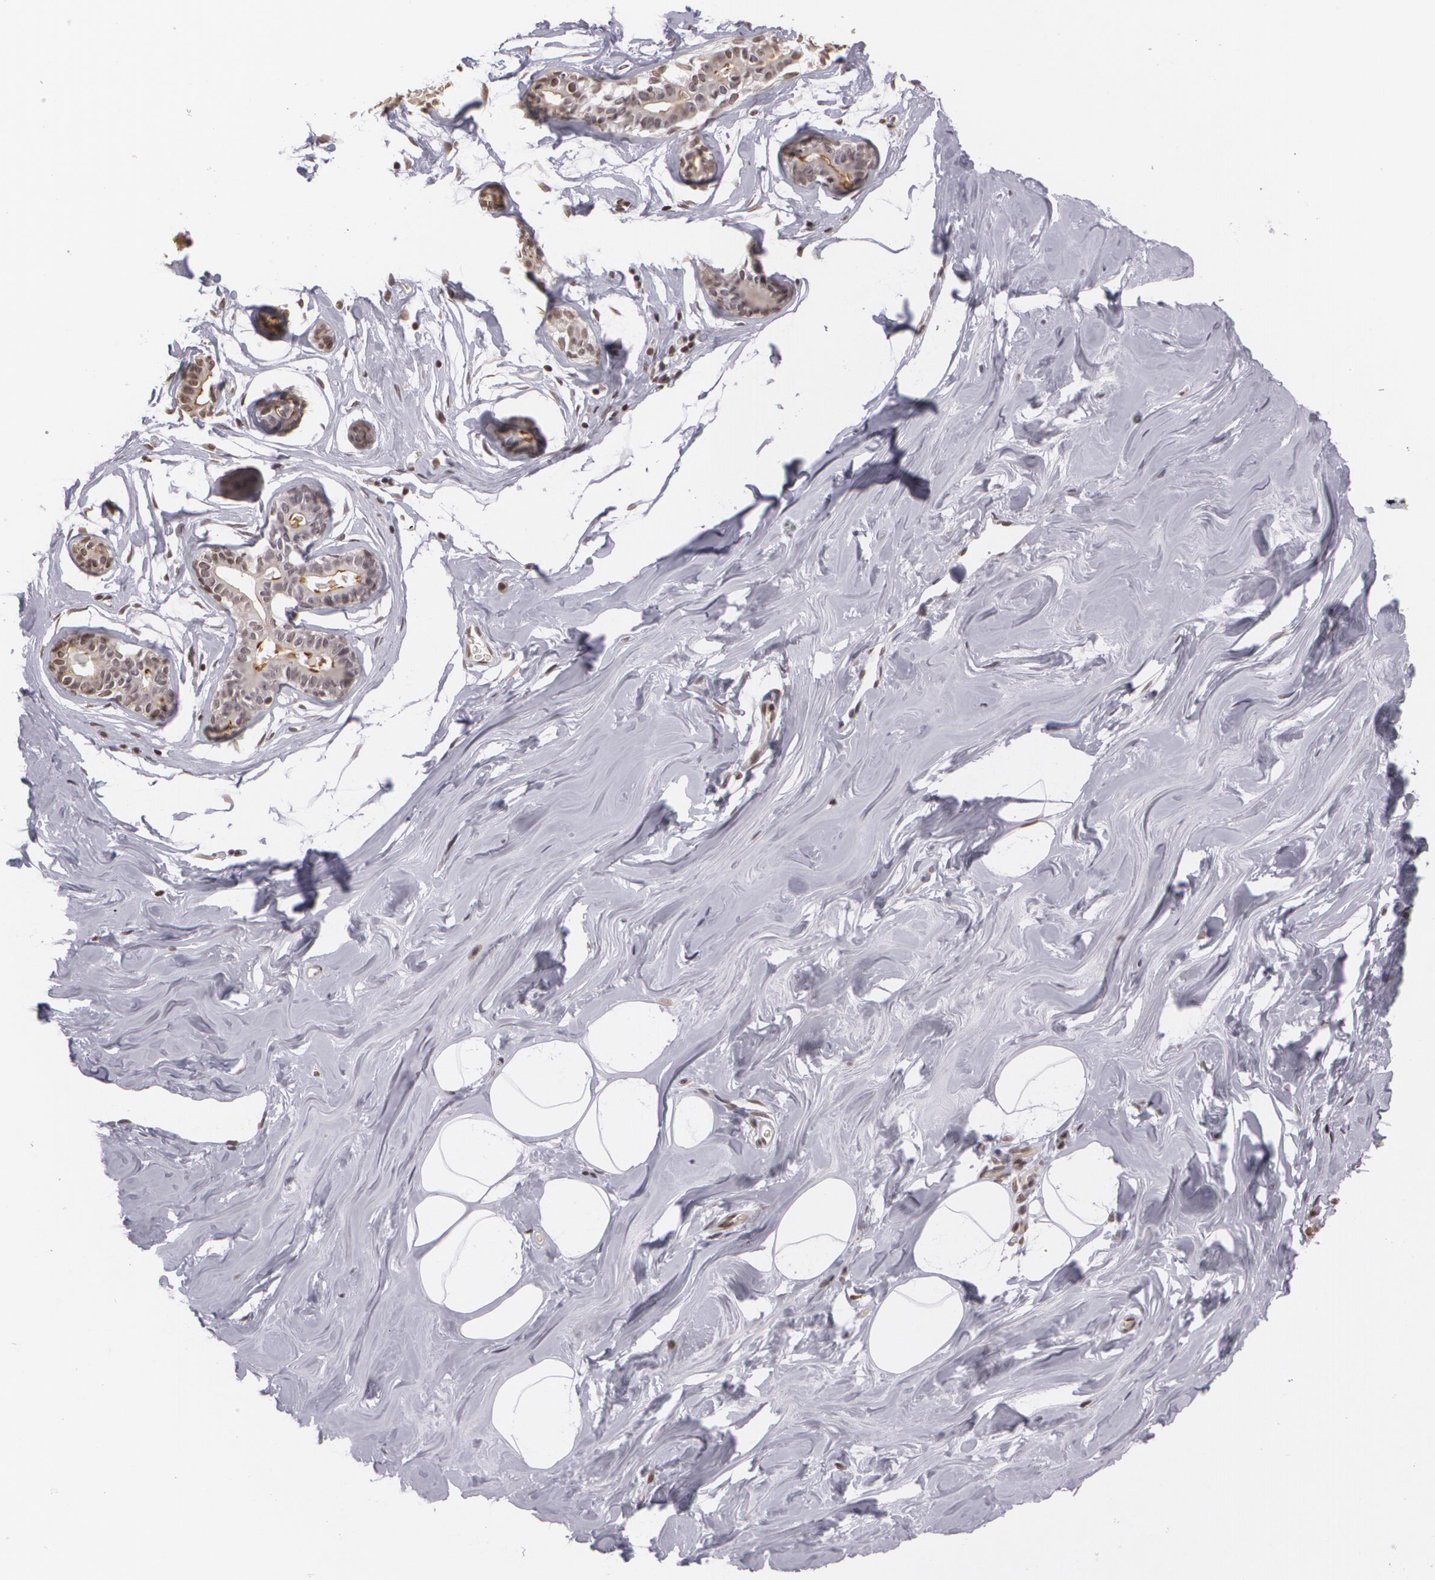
{"staining": {"intensity": "negative", "quantity": "none", "location": "none"}, "tissue": "breast", "cell_type": "Adipocytes", "image_type": "normal", "snomed": [{"axis": "morphology", "description": "Normal tissue, NOS"}, {"axis": "morphology", "description": "Fibrosis, NOS"}, {"axis": "topography", "description": "Breast"}], "caption": "This is an immunohistochemistry (IHC) image of benign human breast. There is no expression in adipocytes.", "gene": "MUC1", "patient": {"sex": "female", "age": 39}}